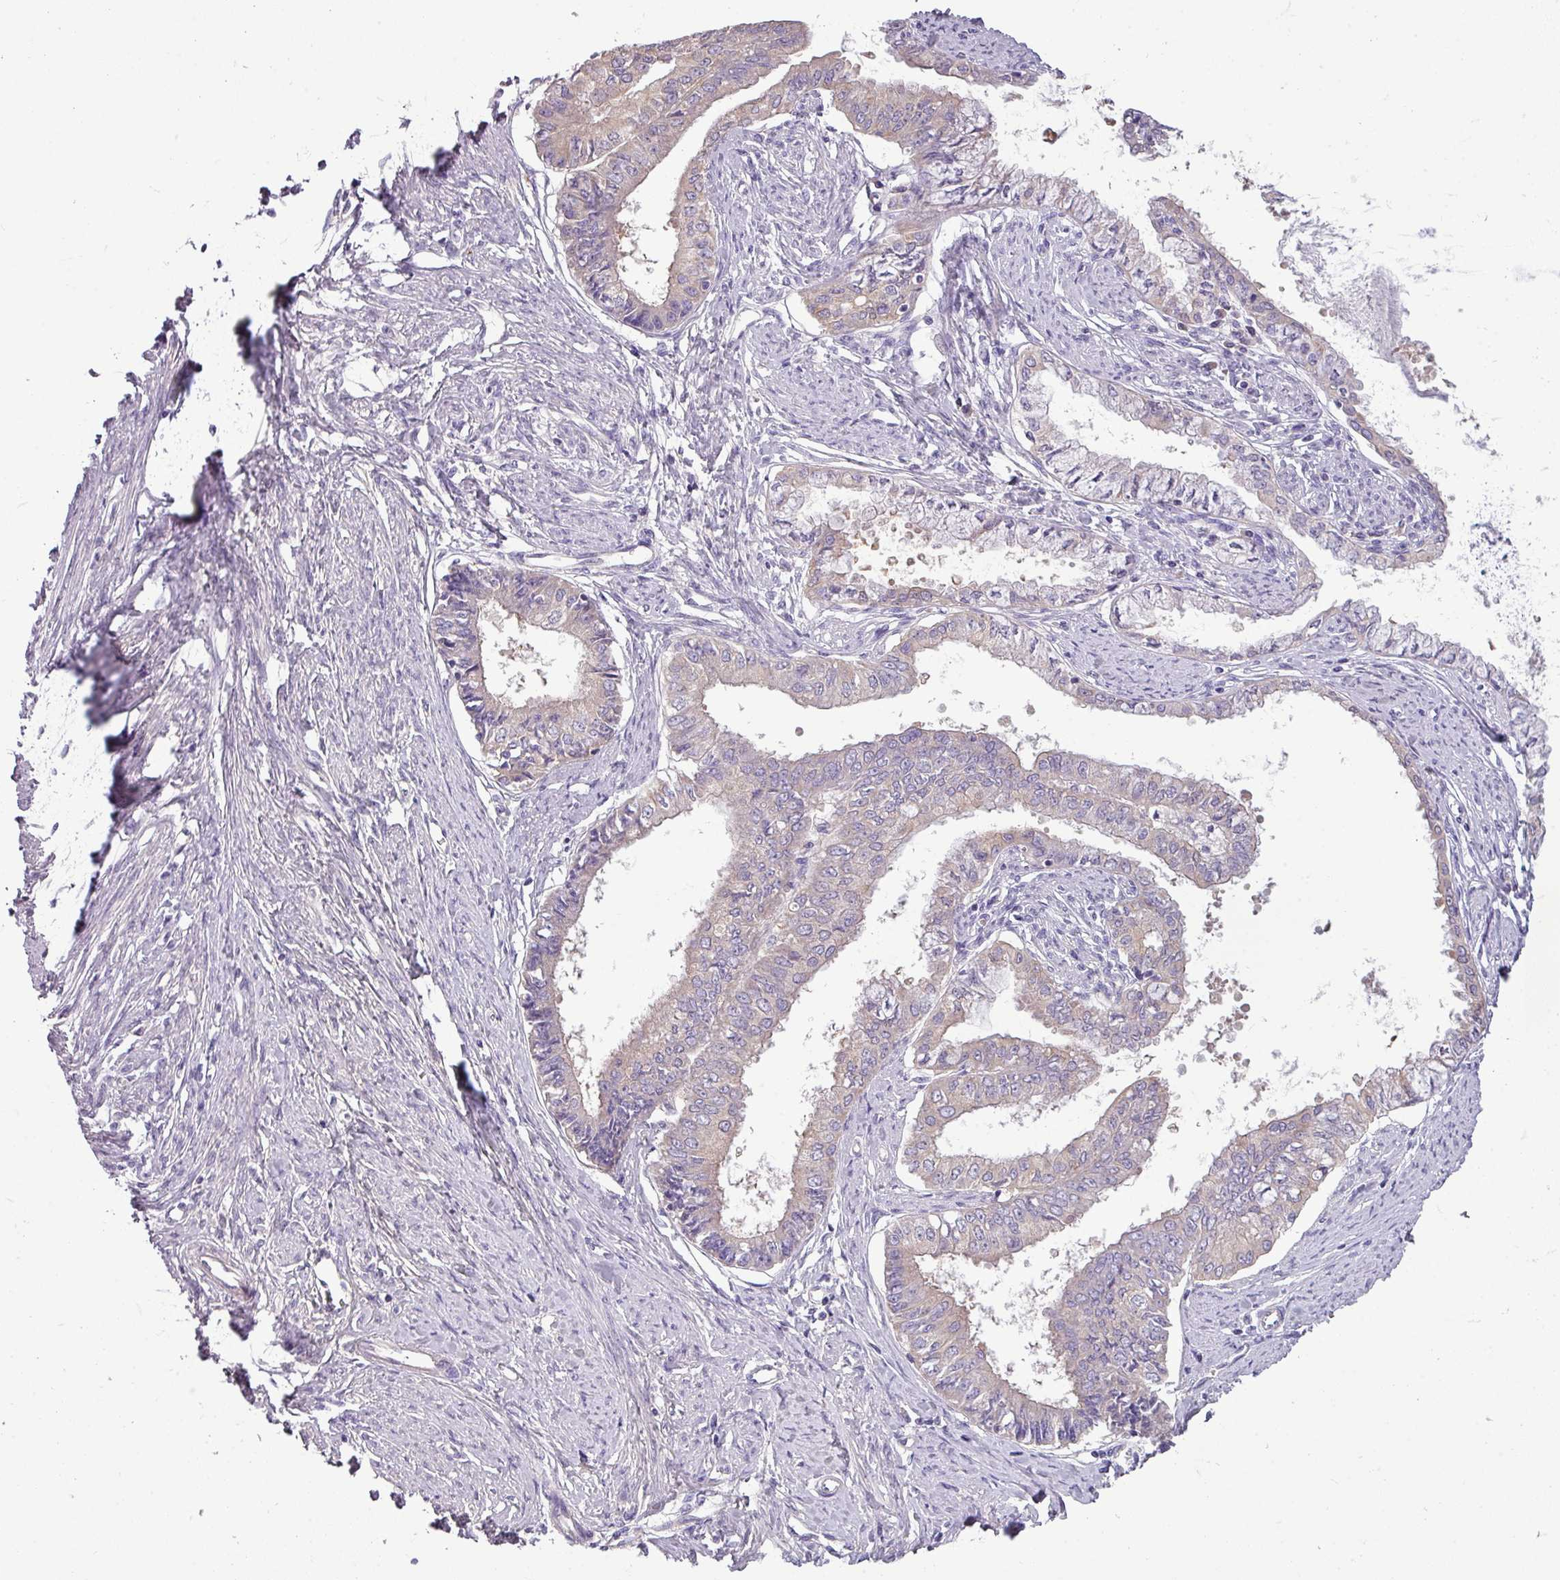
{"staining": {"intensity": "weak", "quantity": "25%-75%", "location": "cytoplasmic/membranous"}, "tissue": "endometrial cancer", "cell_type": "Tumor cells", "image_type": "cancer", "snomed": [{"axis": "morphology", "description": "Adenocarcinoma, NOS"}, {"axis": "topography", "description": "Endometrium"}], "caption": "IHC histopathology image of neoplastic tissue: human adenocarcinoma (endometrial) stained using immunohistochemistry (IHC) demonstrates low levels of weak protein expression localized specifically in the cytoplasmic/membranous of tumor cells, appearing as a cytoplasmic/membranous brown color.", "gene": "DNAAF9", "patient": {"sex": "female", "age": 76}}